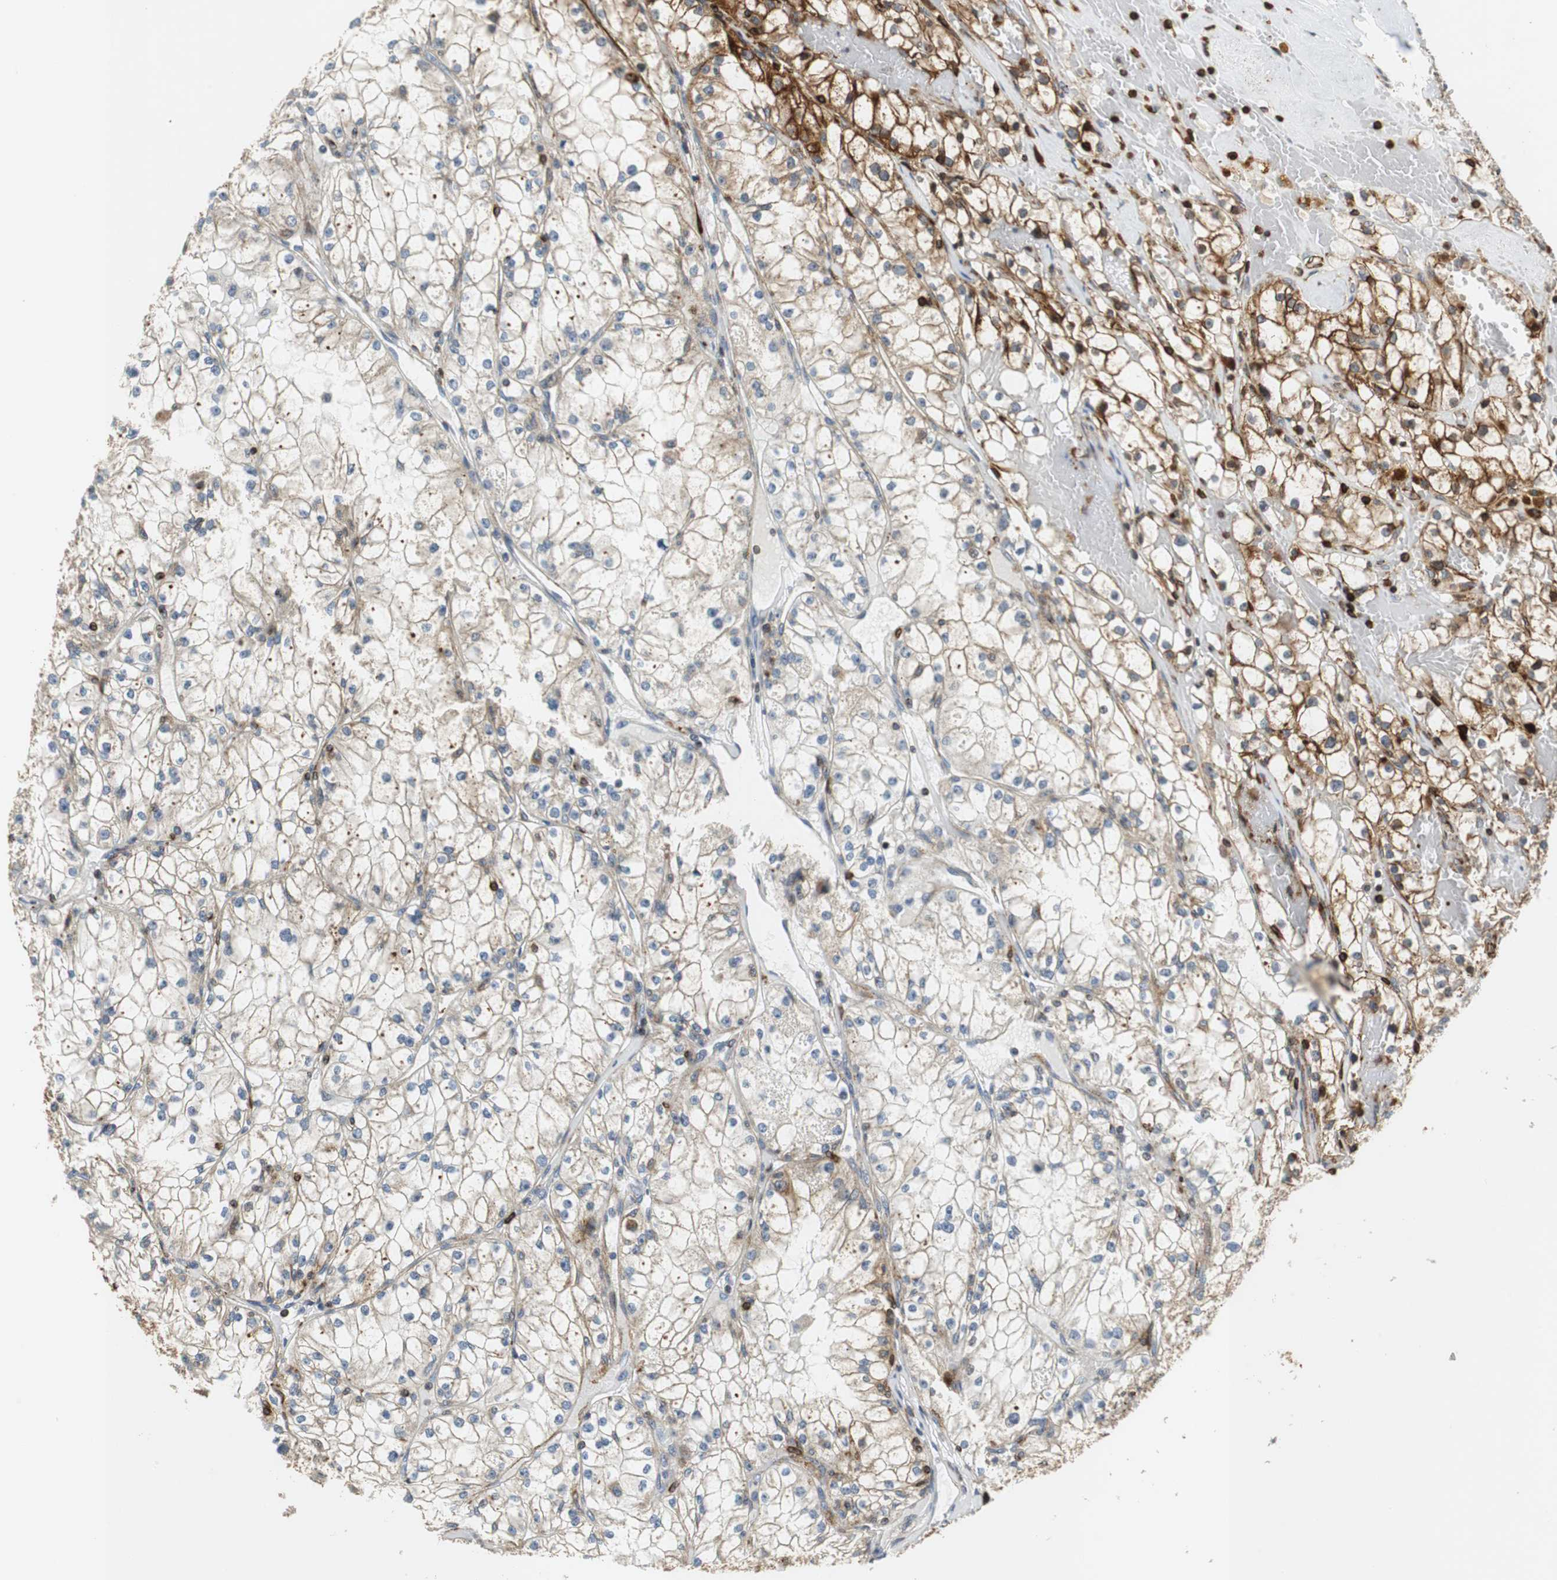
{"staining": {"intensity": "strong", "quantity": "25%-75%", "location": "cytoplasmic/membranous"}, "tissue": "renal cancer", "cell_type": "Tumor cells", "image_type": "cancer", "snomed": [{"axis": "morphology", "description": "Adenocarcinoma, NOS"}, {"axis": "topography", "description": "Kidney"}], "caption": "Immunohistochemical staining of renal cancer exhibits high levels of strong cytoplasmic/membranous protein positivity in about 25%-75% of tumor cells.", "gene": "TUBA4A", "patient": {"sex": "male", "age": 56}}